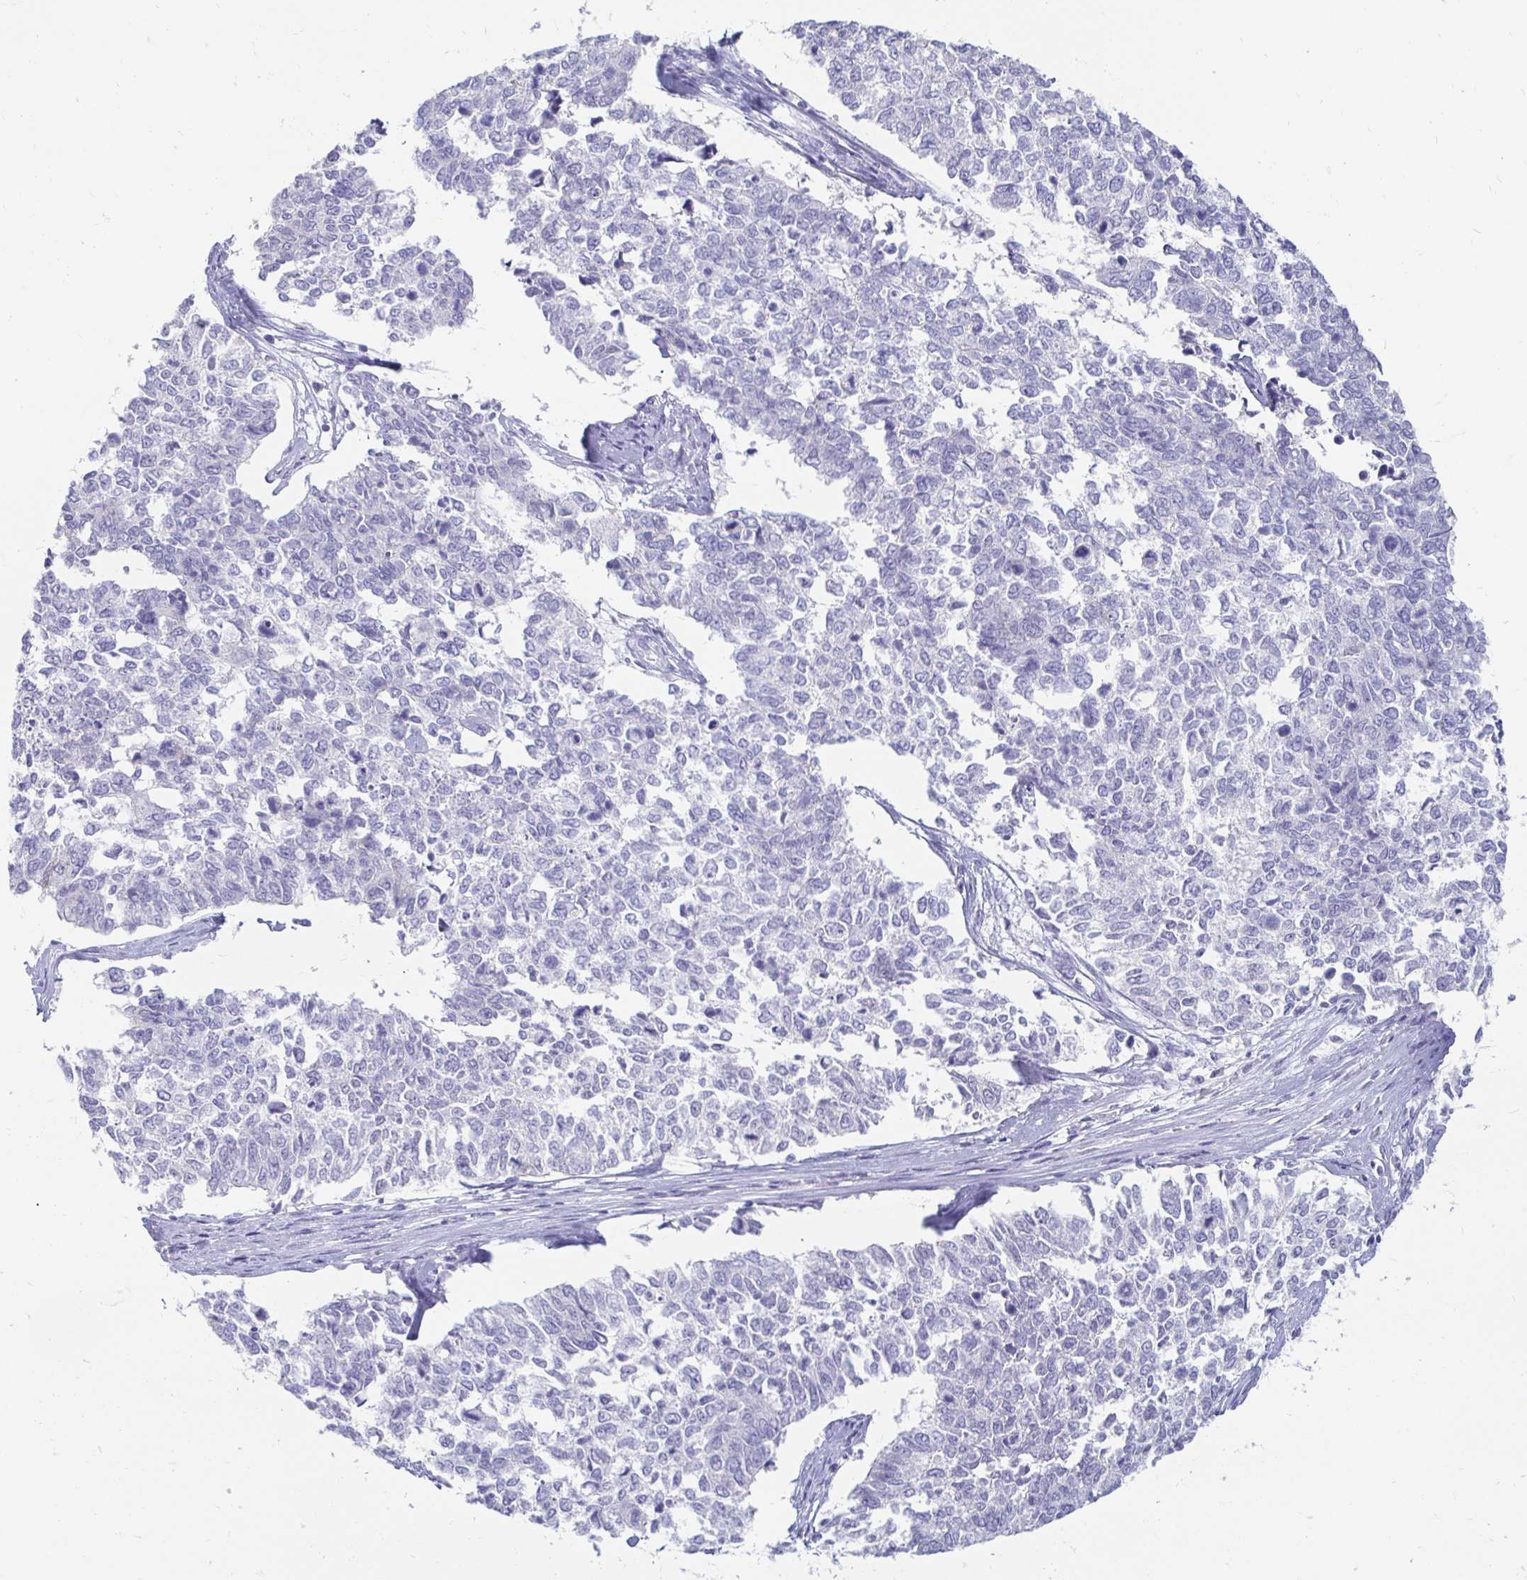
{"staining": {"intensity": "negative", "quantity": "none", "location": "none"}, "tissue": "cervical cancer", "cell_type": "Tumor cells", "image_type": "cancer", "snomed": [{"axis": "morphology", "description": "Adenocarcinoma, NOS"}, {"axis": "topography", "description": "Cervix"}], "caption": "Tumor cells are negative for brown protein staining in cervical cancer.", "gene": "PEG10", "patient": {"sex": "female", "age": 63}}